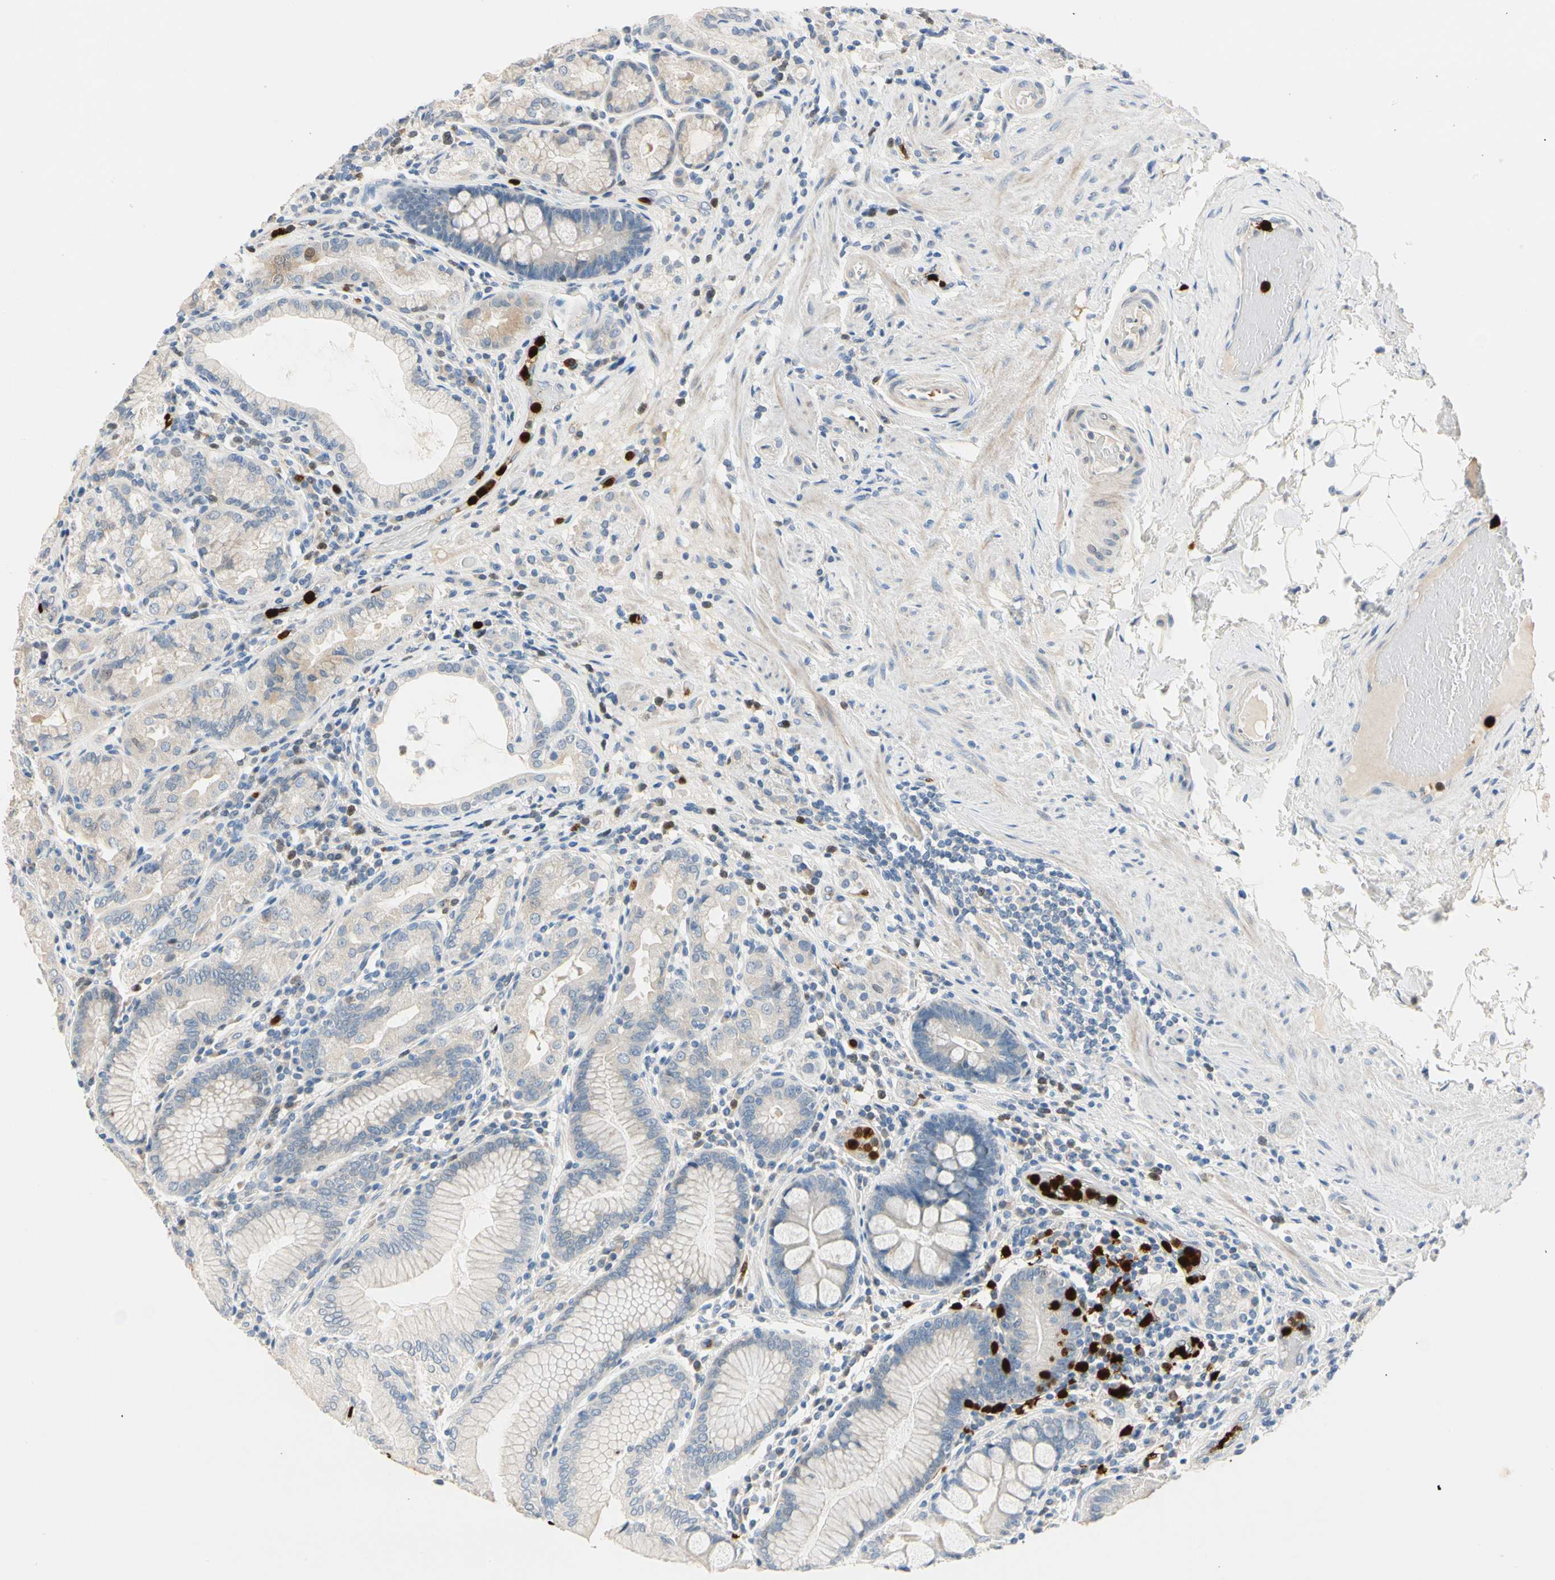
{"staining": {"intensity": "weak", "quantity": "<25%", "location": "cytoplasmic/membranous"}, "tissue": "stomach", "cell_type": "Glandular cells", "image_type": "normal", "snomed": [{"axis": "morphology", "description": "Normal tissue, NOS"}, {"axis": "topography", "description": "Stomach, lower"}], "caption": "Immunohistochemistry (IHC) image of unremarkable stomach stained for a protein (brown), which exhibits no positivity in glandular cells.", "gene": "TRAF5", "patient": {"sex": "female", "age": 76}}